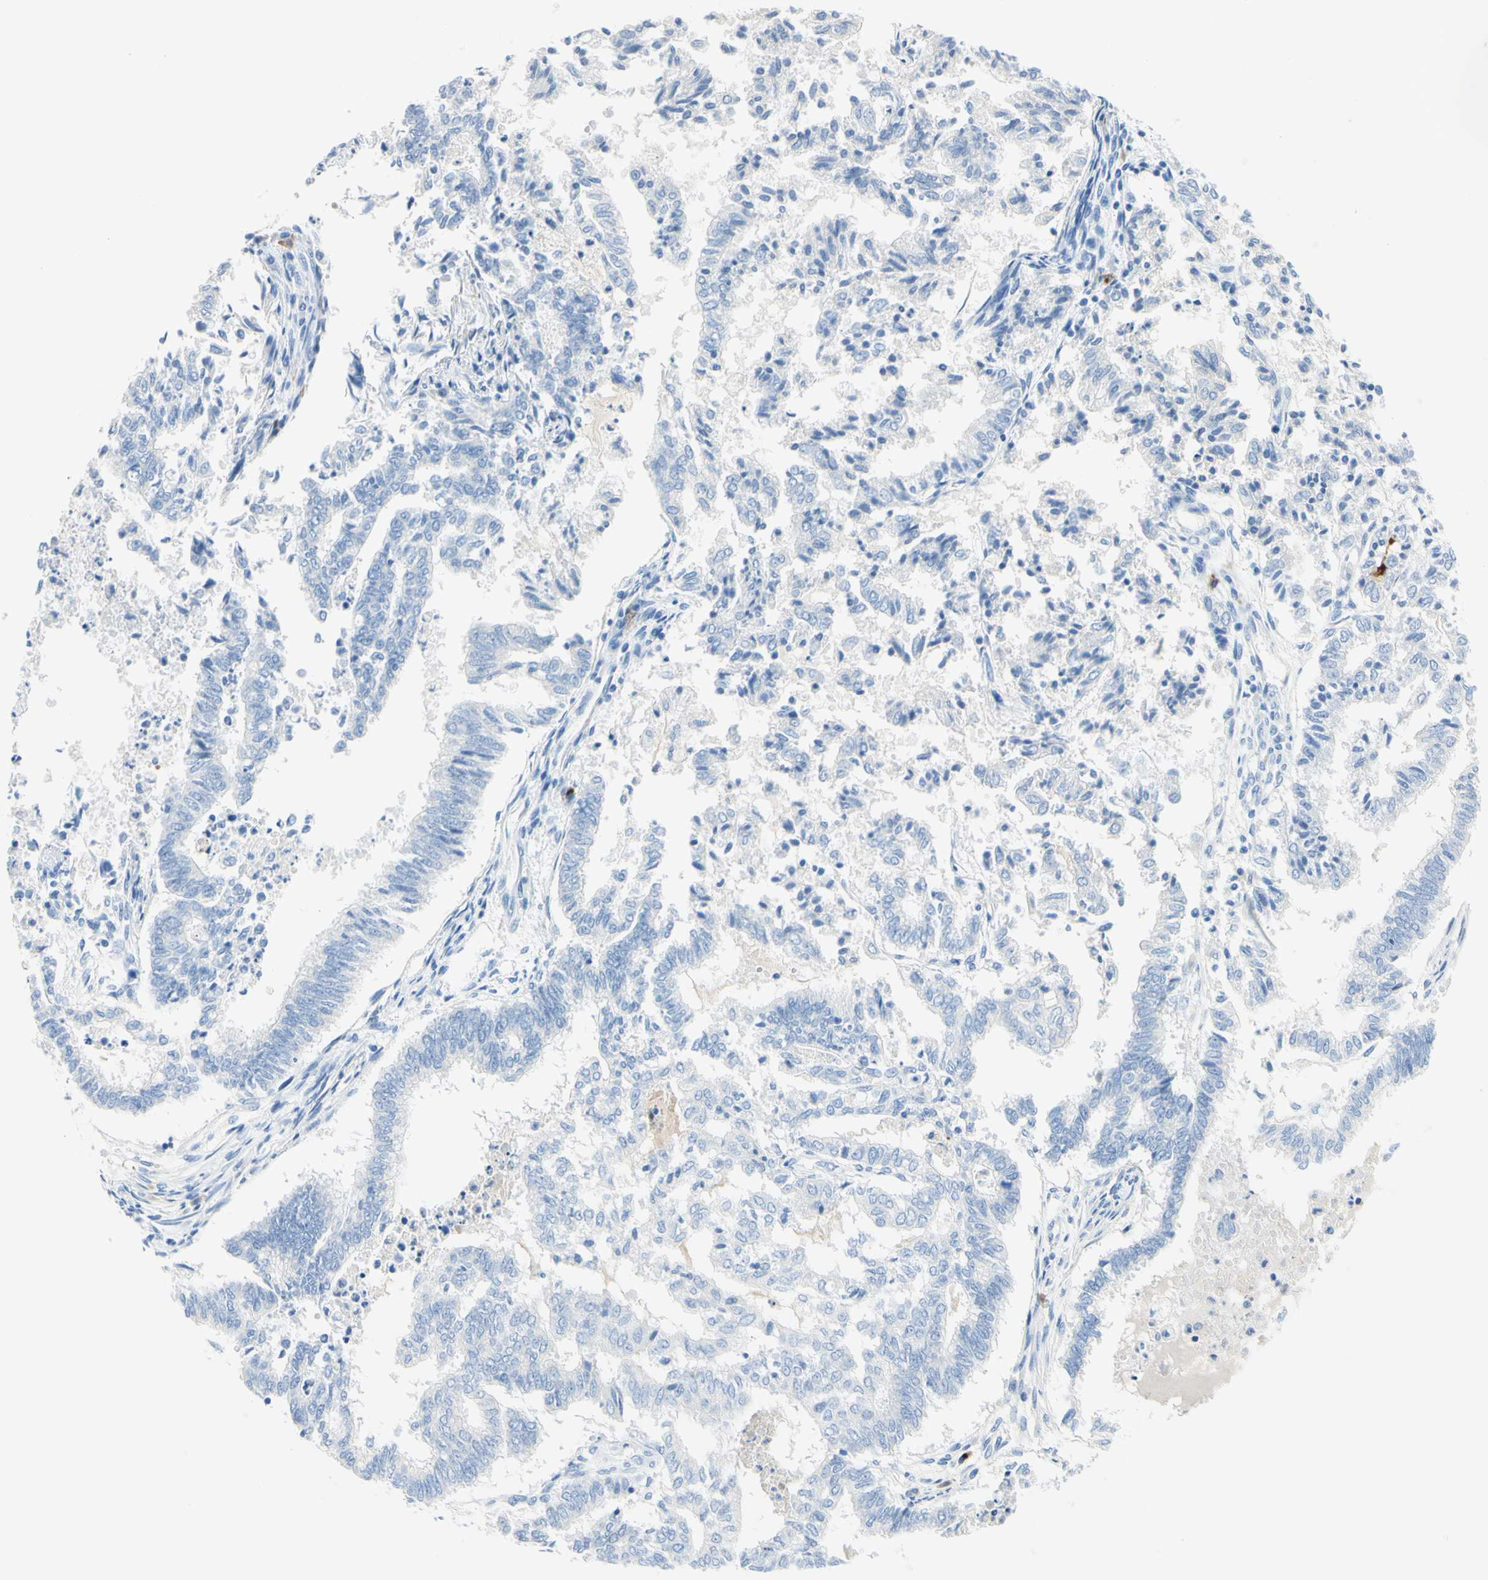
{"staining": {"intensity": "negative", "quantity": "none", "location": "none"}, "tissue": "endometrial cancer", "cell_type": "Tumor cells", "image_type": "cancer", "snomed": [{"axis": "morphology", "description": "Necrosis, NOS"}, {"axis": "morphology", "description": "Adenocarcinoma, NOS"}, {"axis": "topography", "description": "Endometrium"}], "caption": "Tumor cells show no significant positivity in endometrial cancer (adenocarcinoma).", "gene": "IL6ST", "patient": {"sex": "female", "age": 79}}